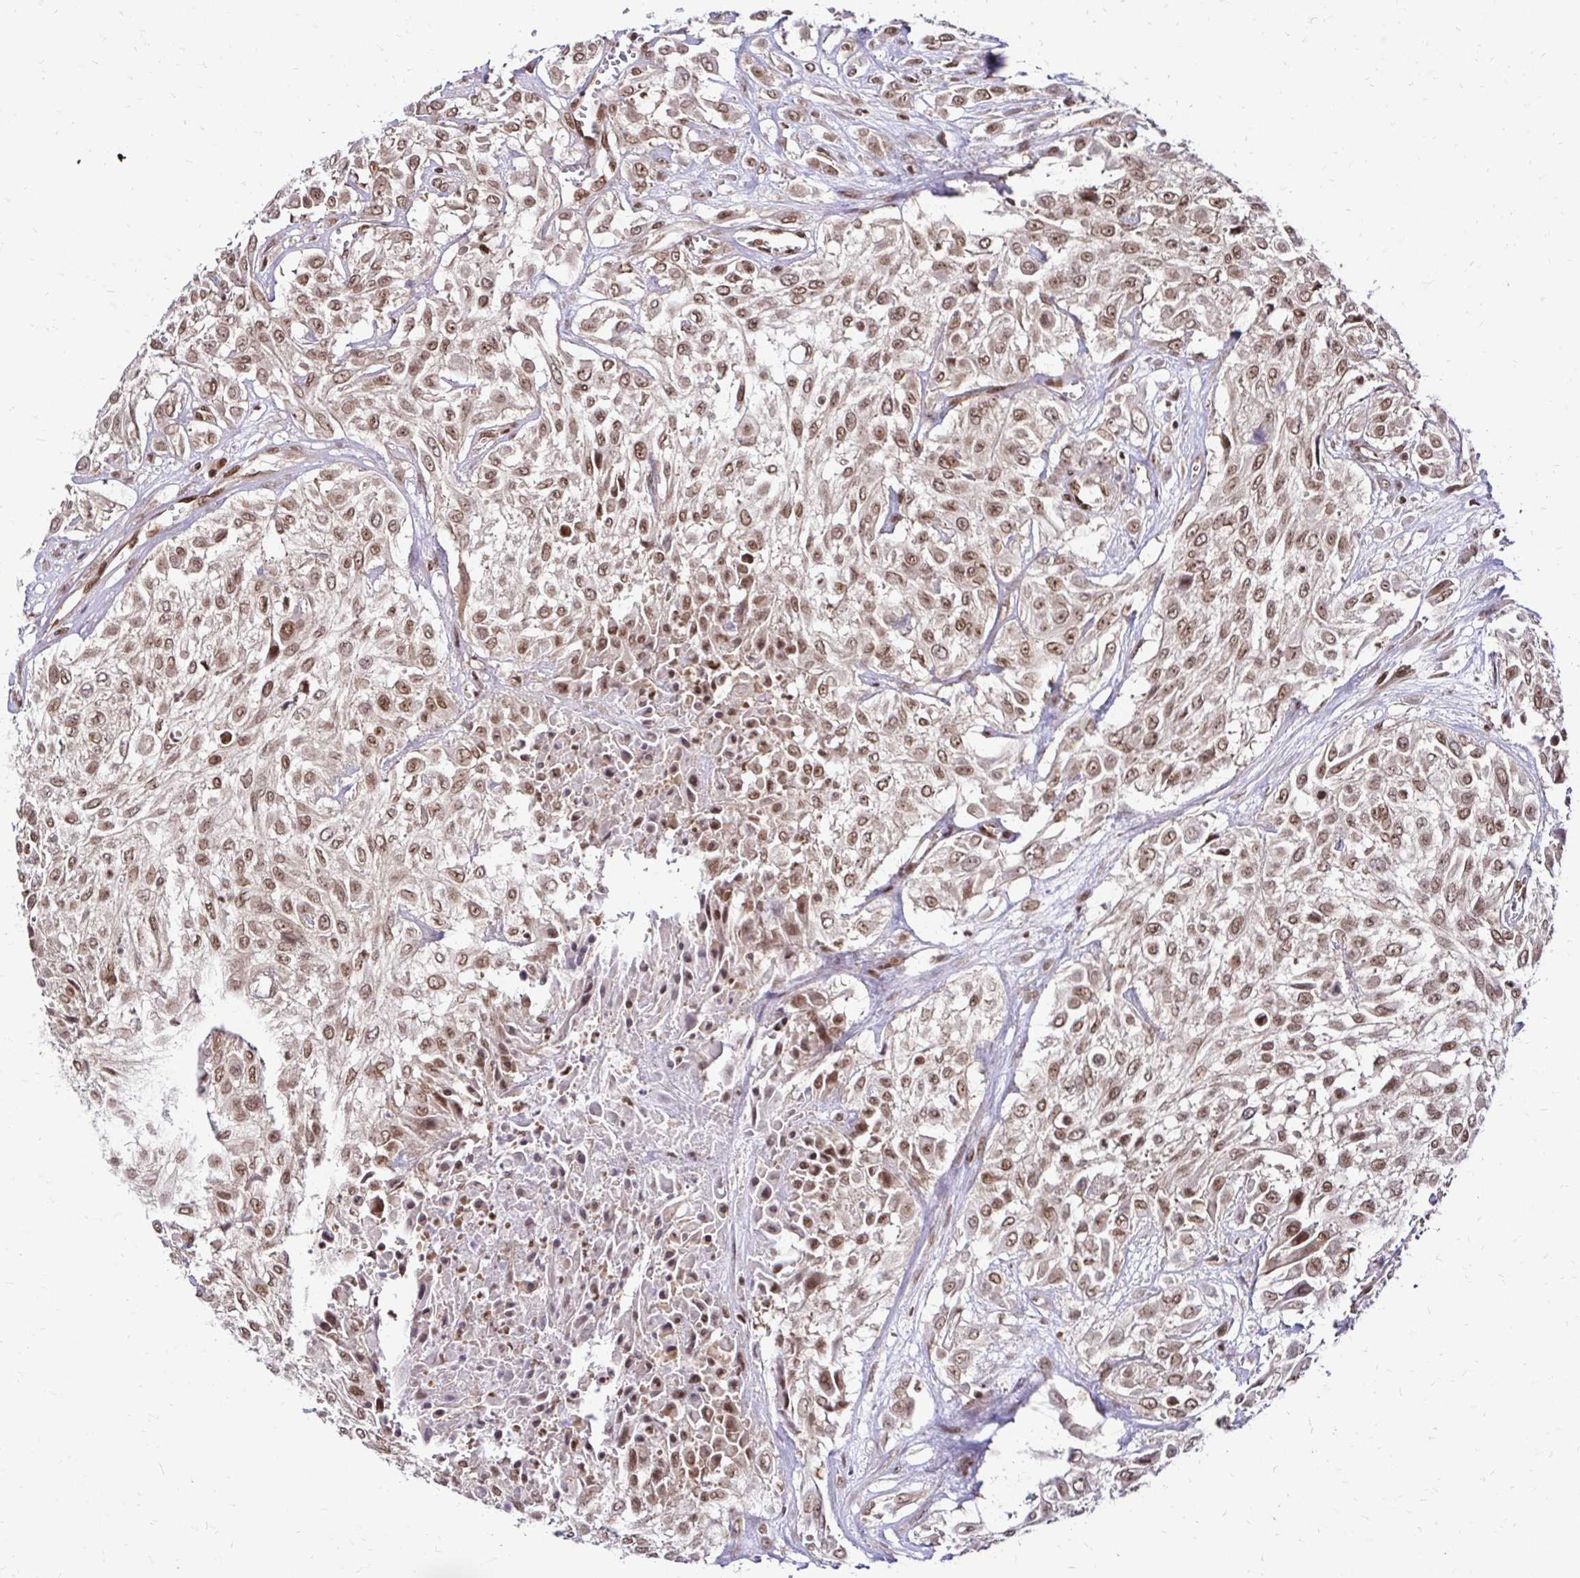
{"staining": {"intensity": "moderate", "quantity": ">75%", "location": "nuclear"}, "tissue": "urothelial cancer", "cell_type": "Tumor cells", "image_type": "cancer", "snomed": [{"axis": "morphology", "description": "Urothelial carcinoma, High grade"}, {"axis": "topography", "description": "Urinary bladder"}], "caption": "An image of human urothelial carcinoma (high-grade) stained for a protein demonstrates moderate nuclear brown staining in tumor cells.", "gene": "GLYR1", "patient": {"sex": "male", "age": 57}}